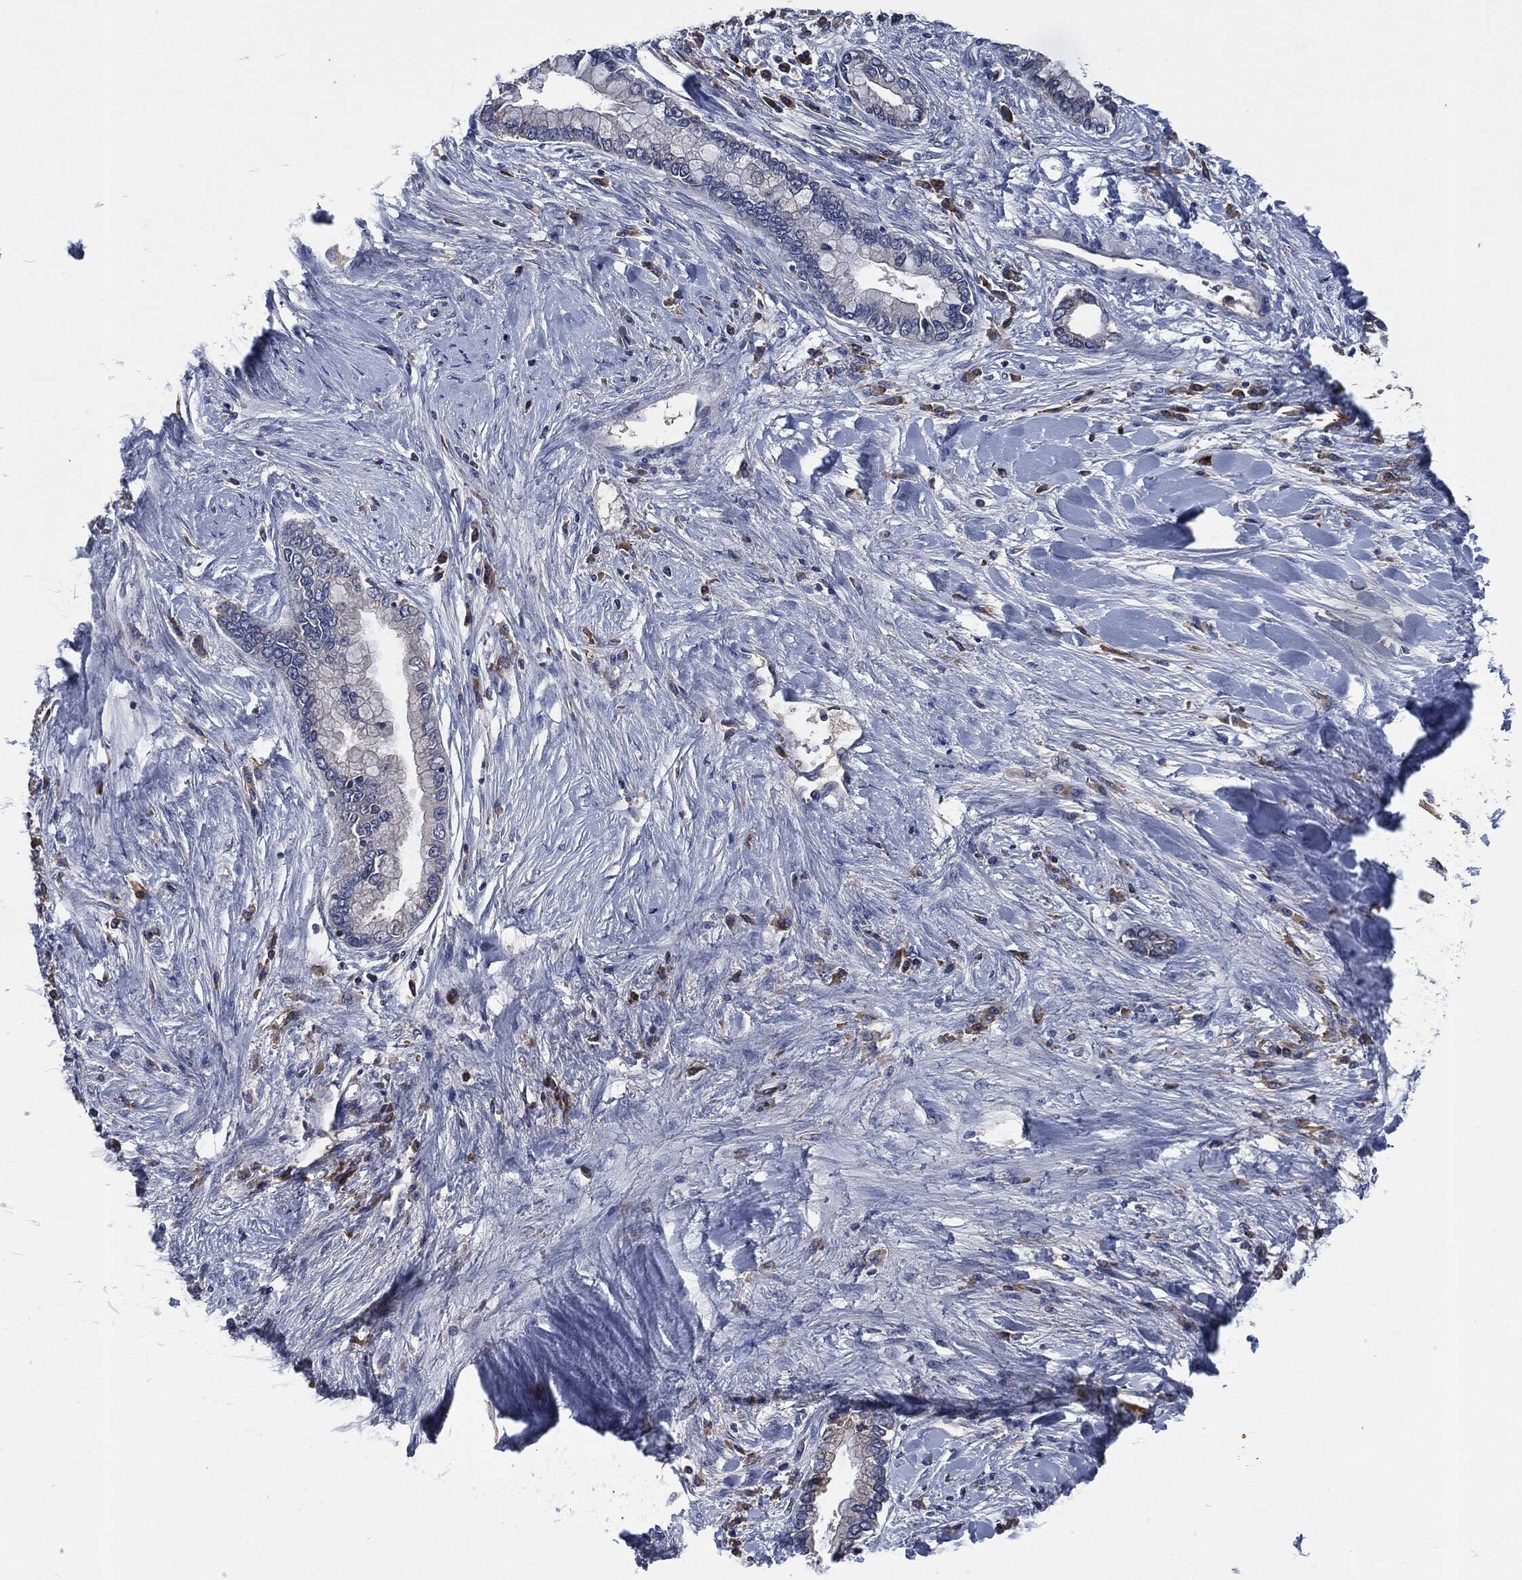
{"staining": {"intensity": "negative", "quantity": "none", "location": "none"}, "tissue": "liver cancer", "cell_type": "Tumor cells", "image_type": "cancer", "snomed": [{"axis": "morphology", "description": "Cholangiocarcinoma"}, {"axis": "topography", "description": "Liver"}], "caption": "Immunohistochemistry image of neoplastic tissue: liver cancer (cholangiocarcinoma) stained with DAB shows no significant protein positivity in tumor cells.", "gene": "IL2RG", "patient": {"sex": "male", "age": 50}}